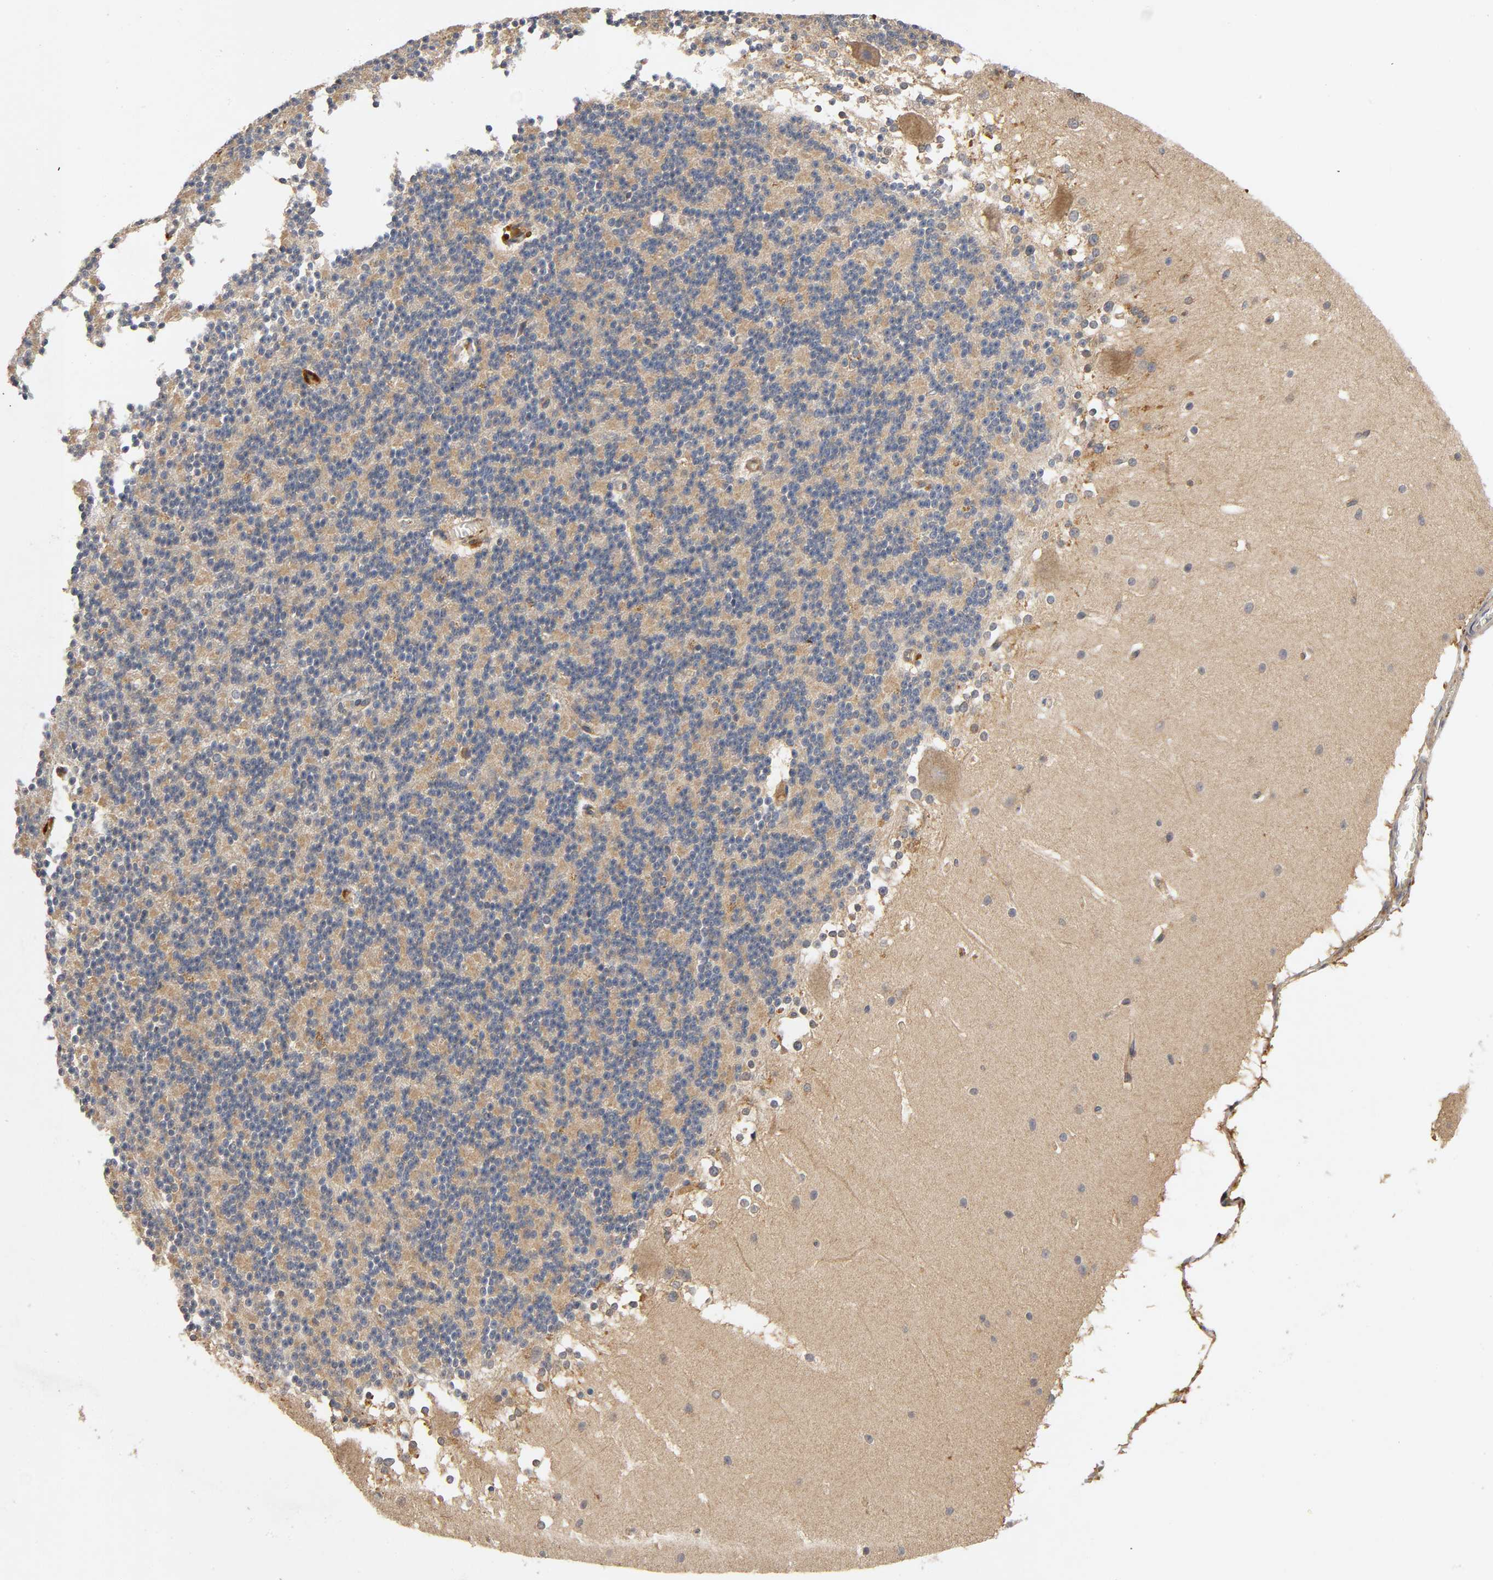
{"staining": {"intensity": "weak", "quantity": "<25%", "location": "cytoplasmic/membranous"}, "tissue": "cerebellum", "cell_type": "Cells in granular layer", "image_type": "normal", "snomed": [{"axis": "morphology", "description": "Normal tissue, NOS"}, {"axis": "topography", "description": "Cerebellum"}], "caption": "The image shows no significant expression in cells in granular layer of cerebellum. (Stains: DAB (3,3'-diaminobenzidine) IHC with hematoxylin counter stain, Microscopy: brightfield microscopy at high magnification).", "gene": "IKBKB", "patient": {"sex": "female", "age": 19}}